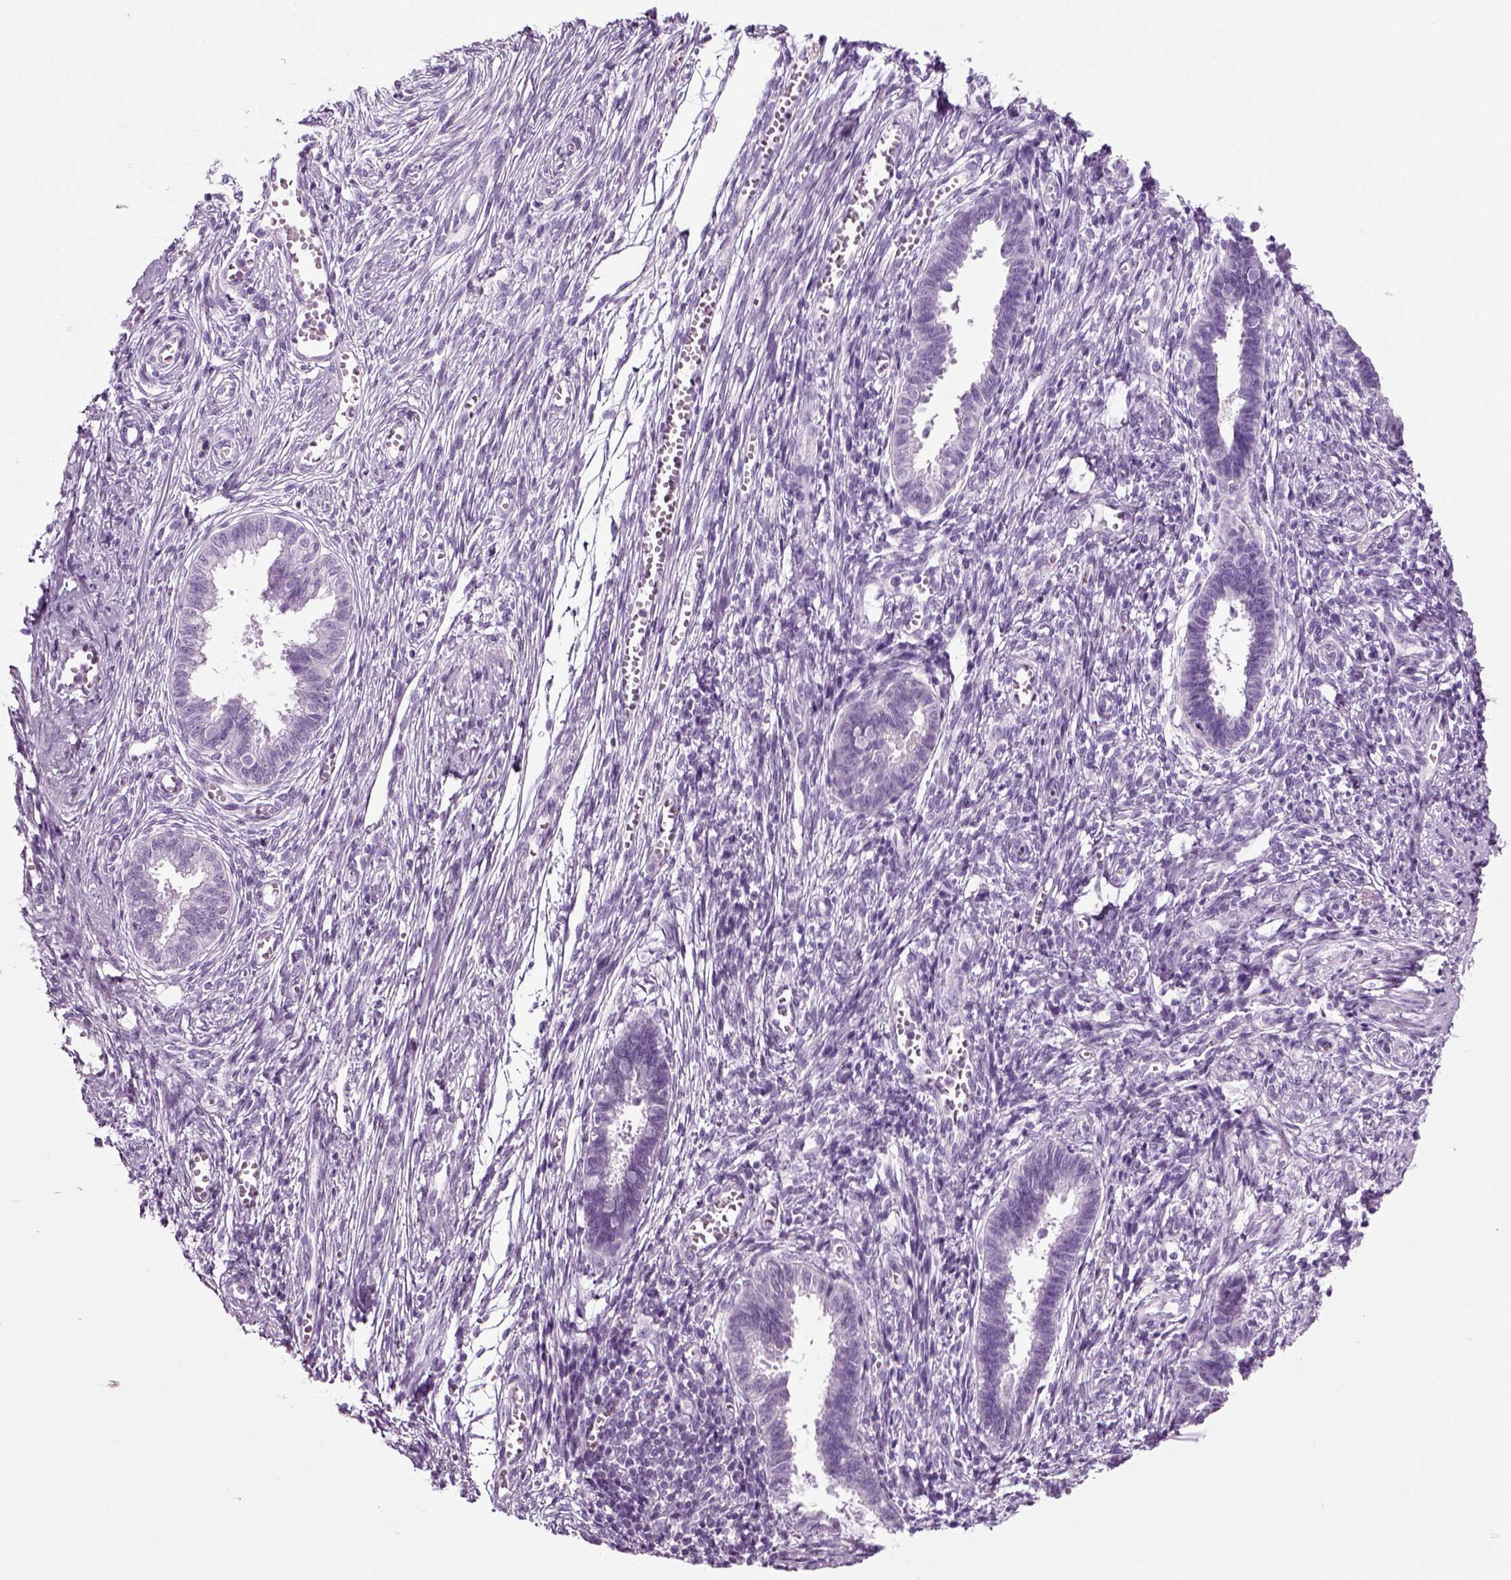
{"staining": {"intensity": "negative", "quantity": "none", "location": "none"}, "tissue": "endometrium", "cell_type": "Cells in endometrial stroma", "image_type": "normal", "snomed": [{"axis": "morphology", "description": "Normal tissue, NOS"}, {"axis": "topography", "description": "Cervix"}, {"axis": "topography", "description": "Endometrium"}], "caption": "Immunohistochemistry image of benign endometrium: endometrium stained with DAB reveals no significant protein expression in cells in endometrial stroma.", "gene": "CD109", "patient": {"sex": "female", "age": 37}}